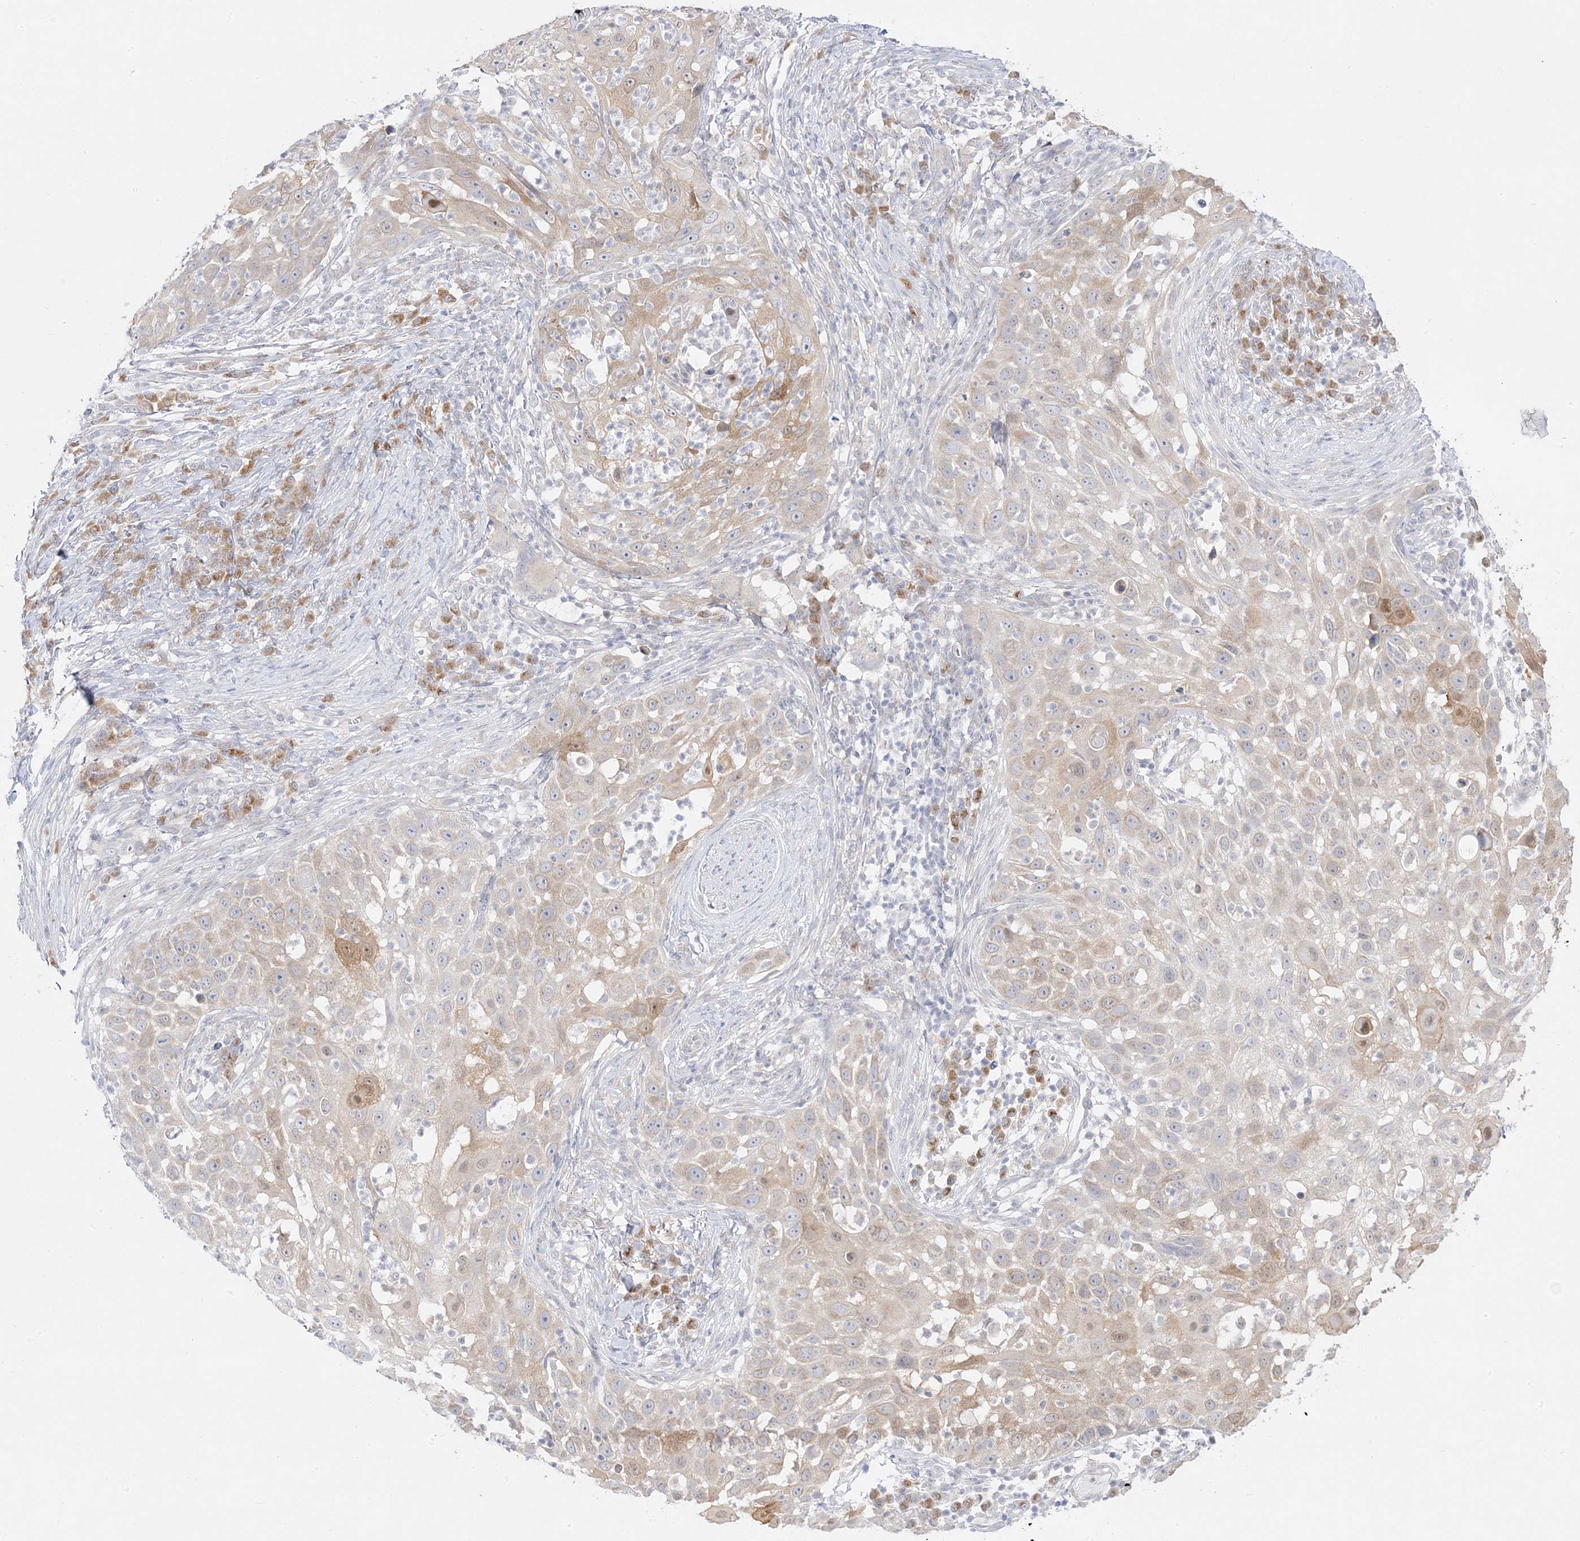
{"staining": {"intensity": "weak", "quantity": "<25%", "location": "cytoplasmic/membranous"}, "tissue": "skin cancer", "cell_type": "Tumor cells", "image_type": "cancer", "snomed": [{"axis": "morphology", "description": "Squamous cell carcinoma, NOS"}, {"axis": "topography", "description": "Skin"}], "caption": "High power microscopy photomicrograph of an immunohistochemistry (IHC) micrograph of skin cancer (squamous cell carcinoma), revealing no significant expression in tumor cells. (DAB (3,3'-diaminobenzidine) immunohistochemistry visualized using brightfield microscopy, high magnification).", "gene": "C2CD2", "patient": {"sex": "female", "age": 44}}